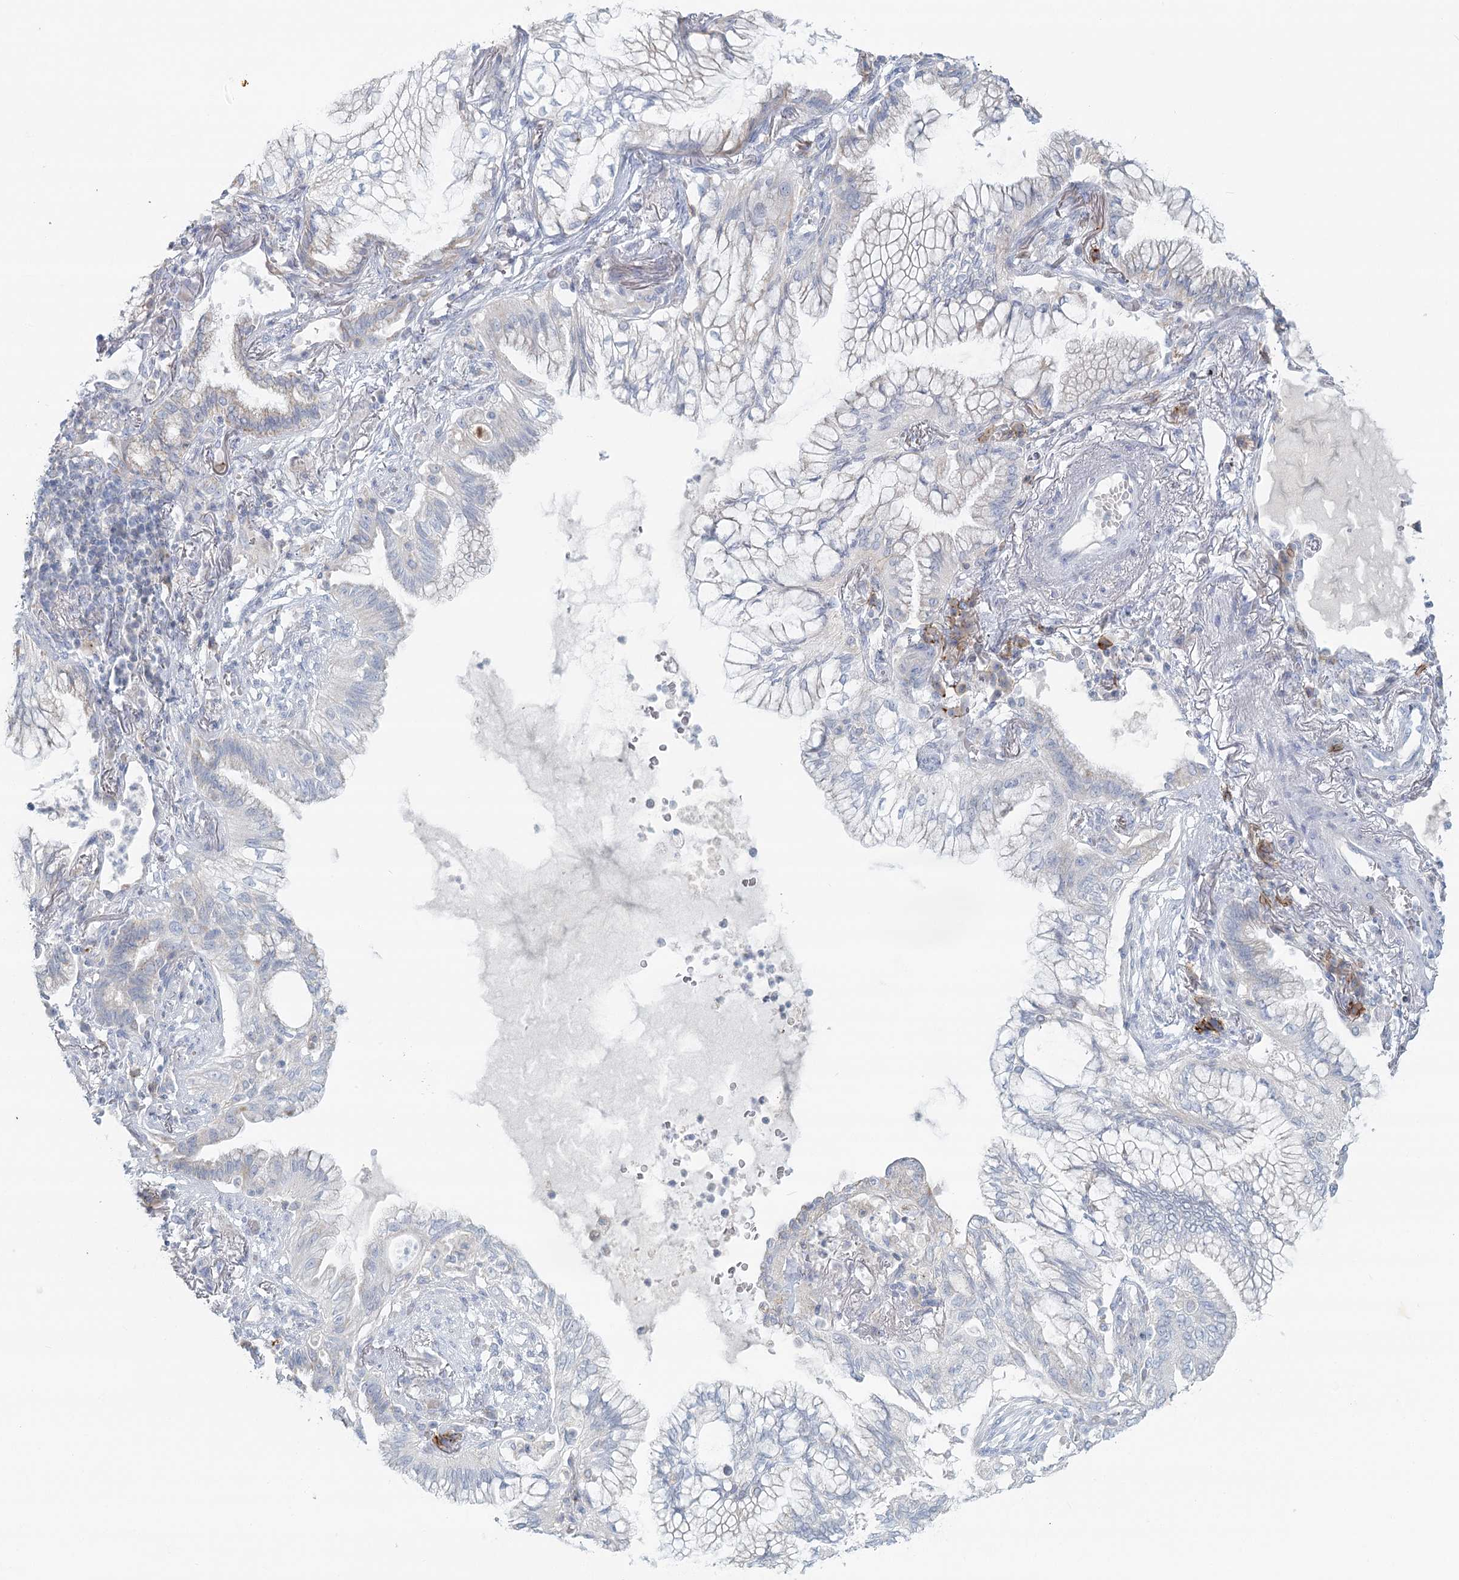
{"staining": {"intensity": "negative", "quantity": "none", "location": "none"}, "tissue": "lung cancer", "cell_type": "Tumor cells", "image_type": "cancer", "snomed": [{"axis": "morphology", "description": "Adenocarcinoma, NOS"}, {"axis": "topography", "description": "Lung"}], "caption": "This is an immunohistochemistry photomicrograph of lung cancer. There is no positivity in tumor cells.", "gene": "BPHL", "patient": {"sex": "female", "age": 70}}